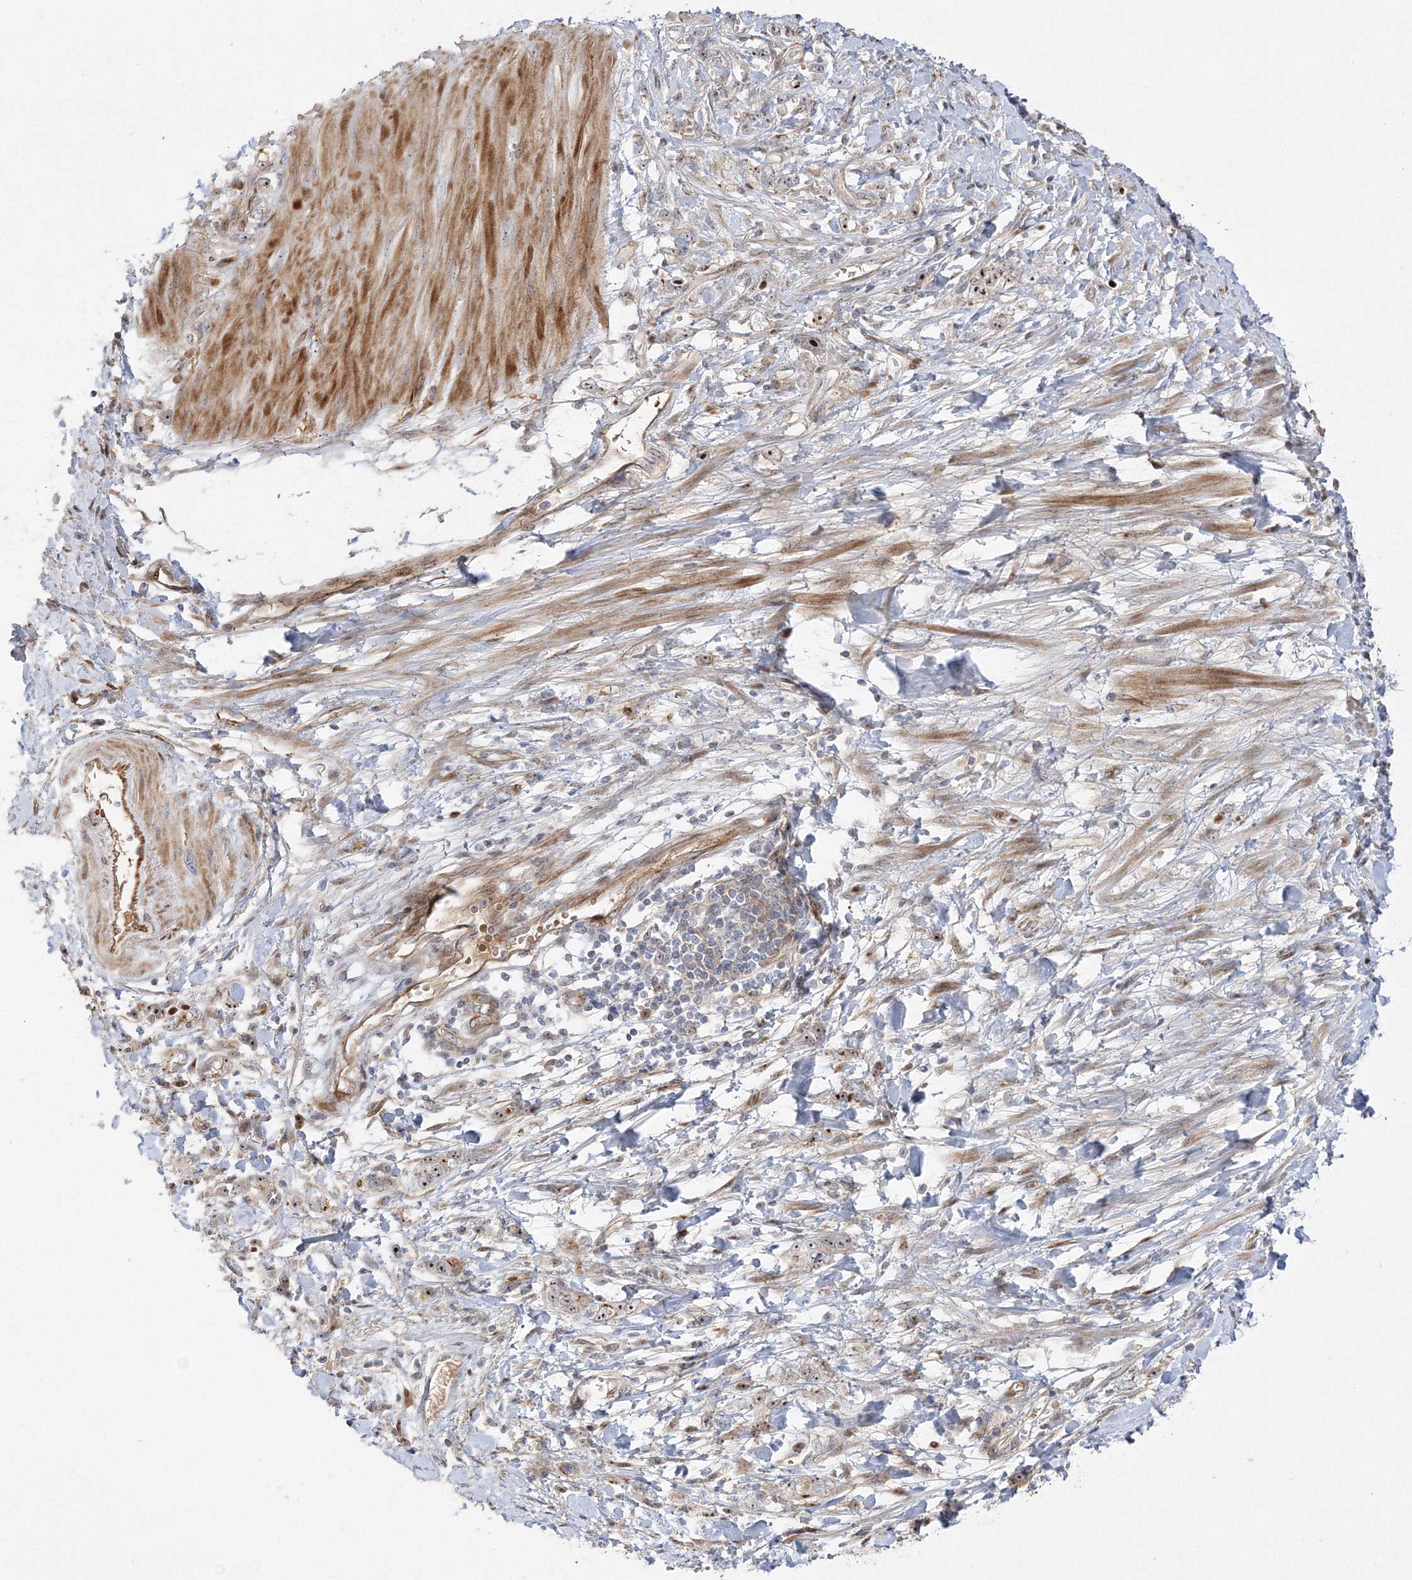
{"staining": {"intensity": "moderate", "quantity": ">75%", "location": "nuclear"}, "tissue": "stomach cancer", "cell_type": "Tumor cells", "image_type": "cancer", "snomed": [{"axis": "morphology", "description": "Adenocarcinoma, NOS"}, {"axis": "topography", "description": "Stomach"}], "caption": "Brown immunohistochemical staining in human stomach cancer demonstrates moderate nuclear staining in approximately >75% of tumor cells.", "gene": "NPM3", "patient": {"sex": "female", "age": 76}}